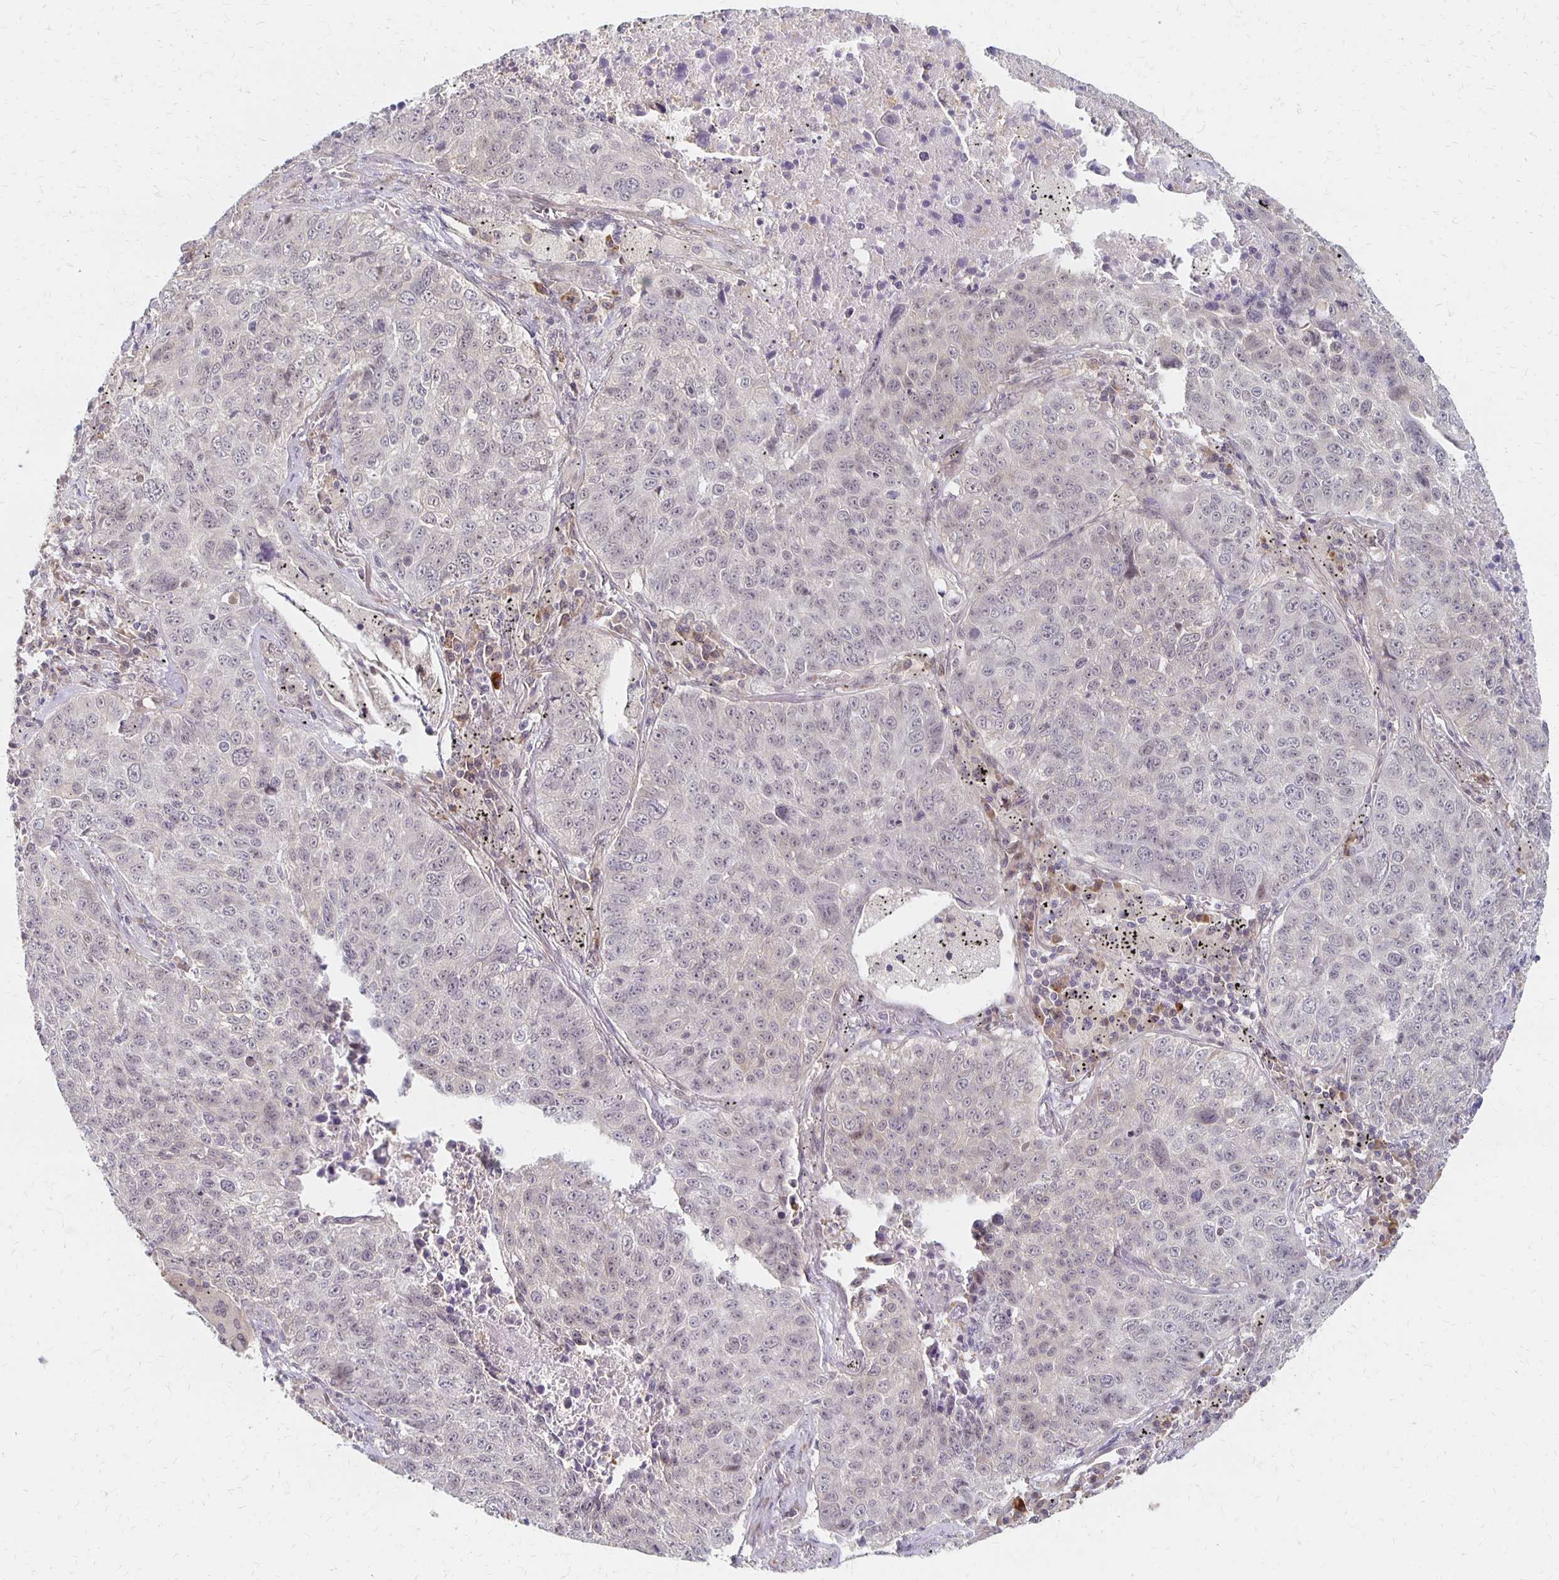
{"staining": {"intensity": "negative", "quantity": "none", "location": "none"}, "tissue": "lung cancer", "cell_type": "Tumor cells", "image_type": "cancer", "snomed": [{"axis": "morphology", "description": "Normal morphology"}, {"axis": "morphology", "description": "Aneuploidy"}, {"axis": "morphology", "description": "Squamous cell carcinoma, NOS"}, {"axis": "topography", "description": "Lymph node"}, {"axis": "topography", "description": "Lung"}], "caption": "DAB (3,3'-diaminobenzidine) immunohistochemical staining of human lung squamous cell carcinoma exhibits no significant positivity in tumor cells. (DAB (3,3'-diaminobenzidine) IHC with hematoxylin counter stain).", "gene": "PRKCB", "patient": {"sex": "female", "age": 76}}